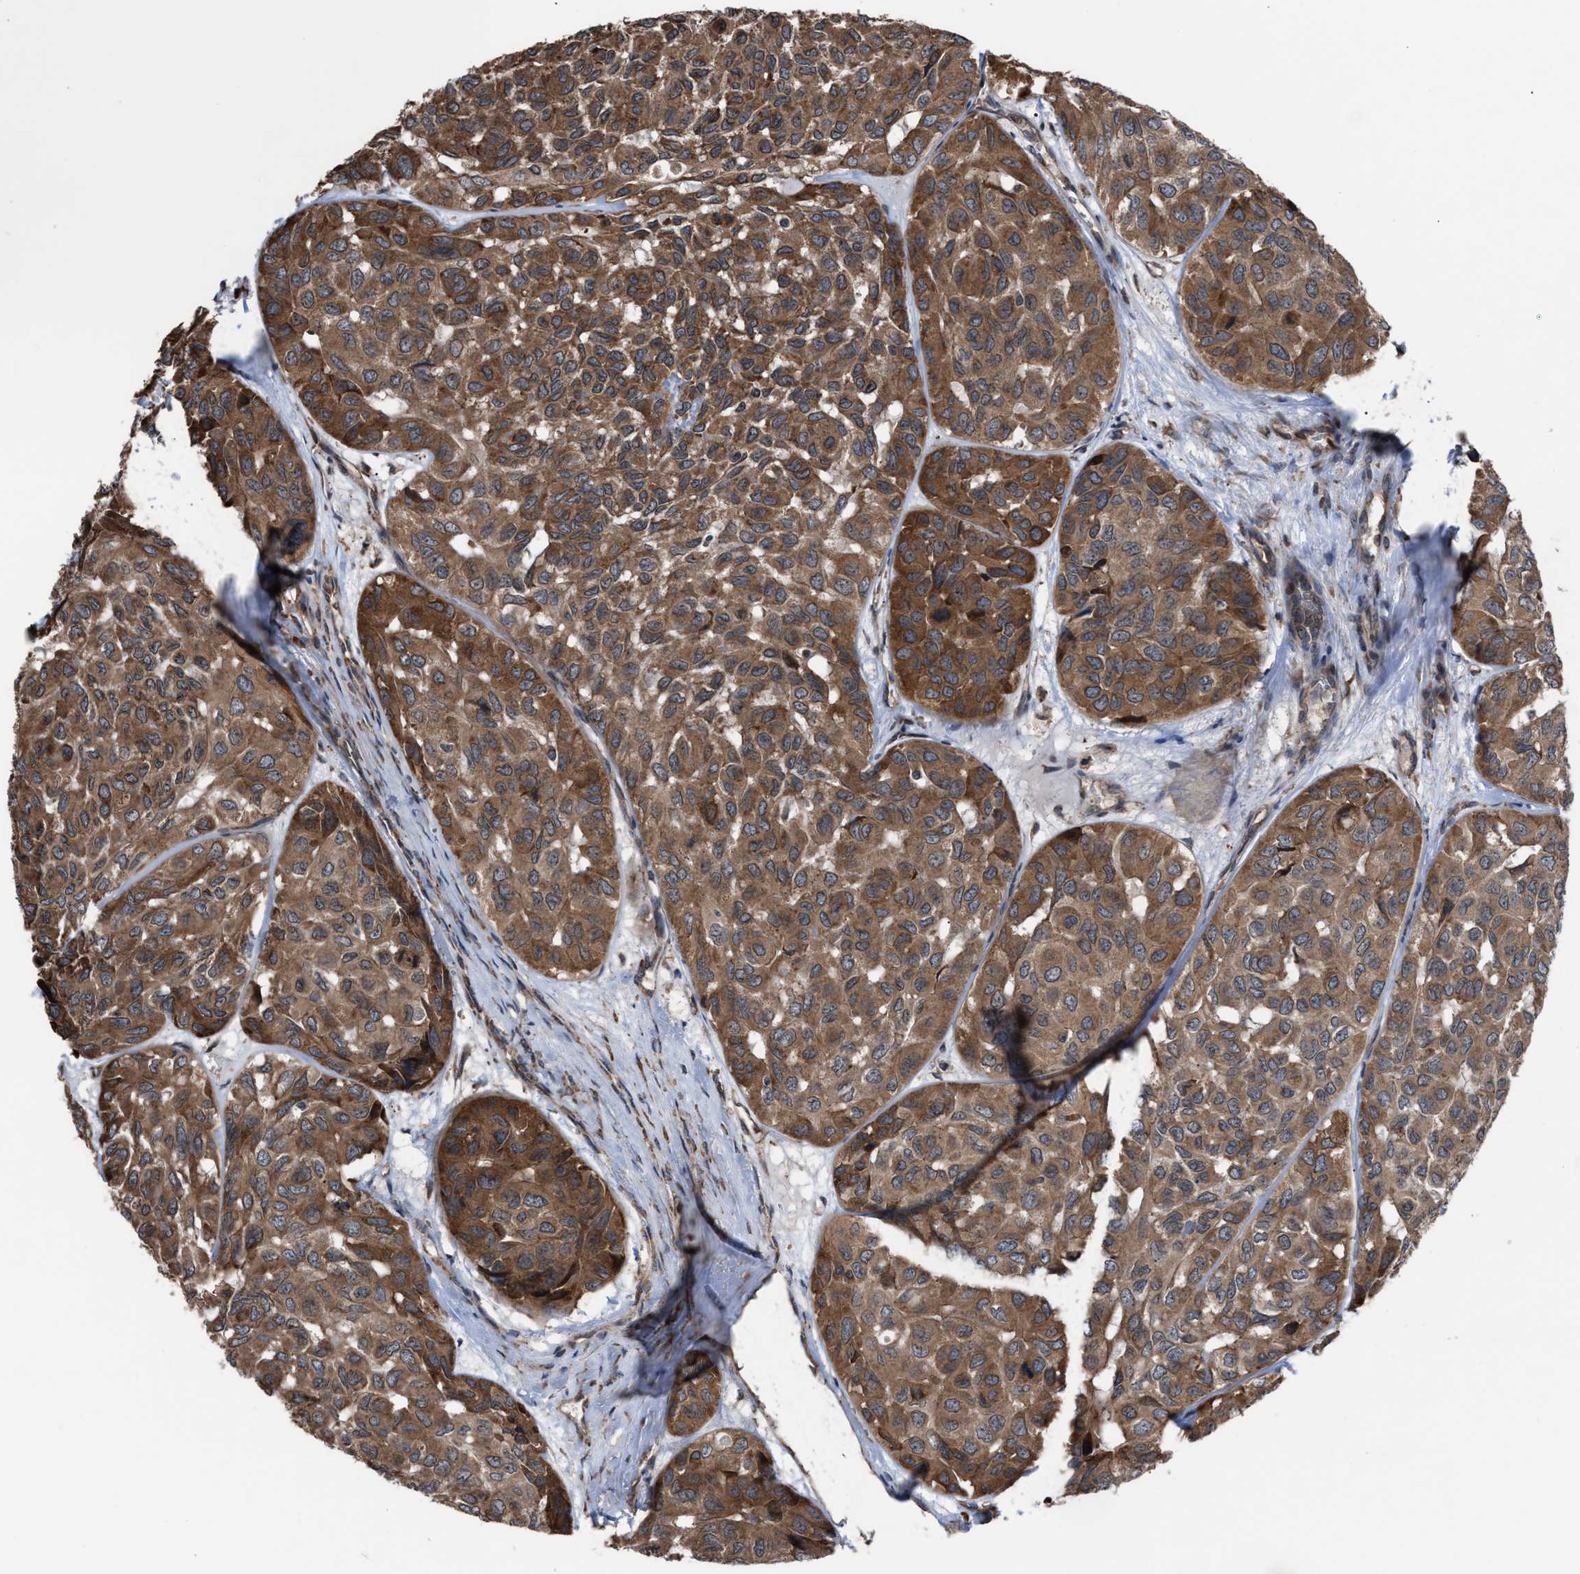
{"staining": {"intensity": "moderate", "quantity": ">75%", "location": "cytoplasmic/membranous"}, "tissue": "head and neck cancer", "cell_type": "Tumor cells", "image_type": "cancer", "snomed": [{"axis": "morphology", "description": "Adenocarcinoma, NOS"}, {"axis": "topography", "description": "Salivary gland, NOS"}, {"axis": "topography", "description": "Head-Neck"}], "caption": "A high-resolution micrograph shows immunohistochemistry staining of head and neck adenocarcinoma, which exhibits moderate cytoplasmic/membranous expression in about >75% of tumor cells.", "gene": "TP53BP2", "patient": {"sex": "female", "age": 76}}